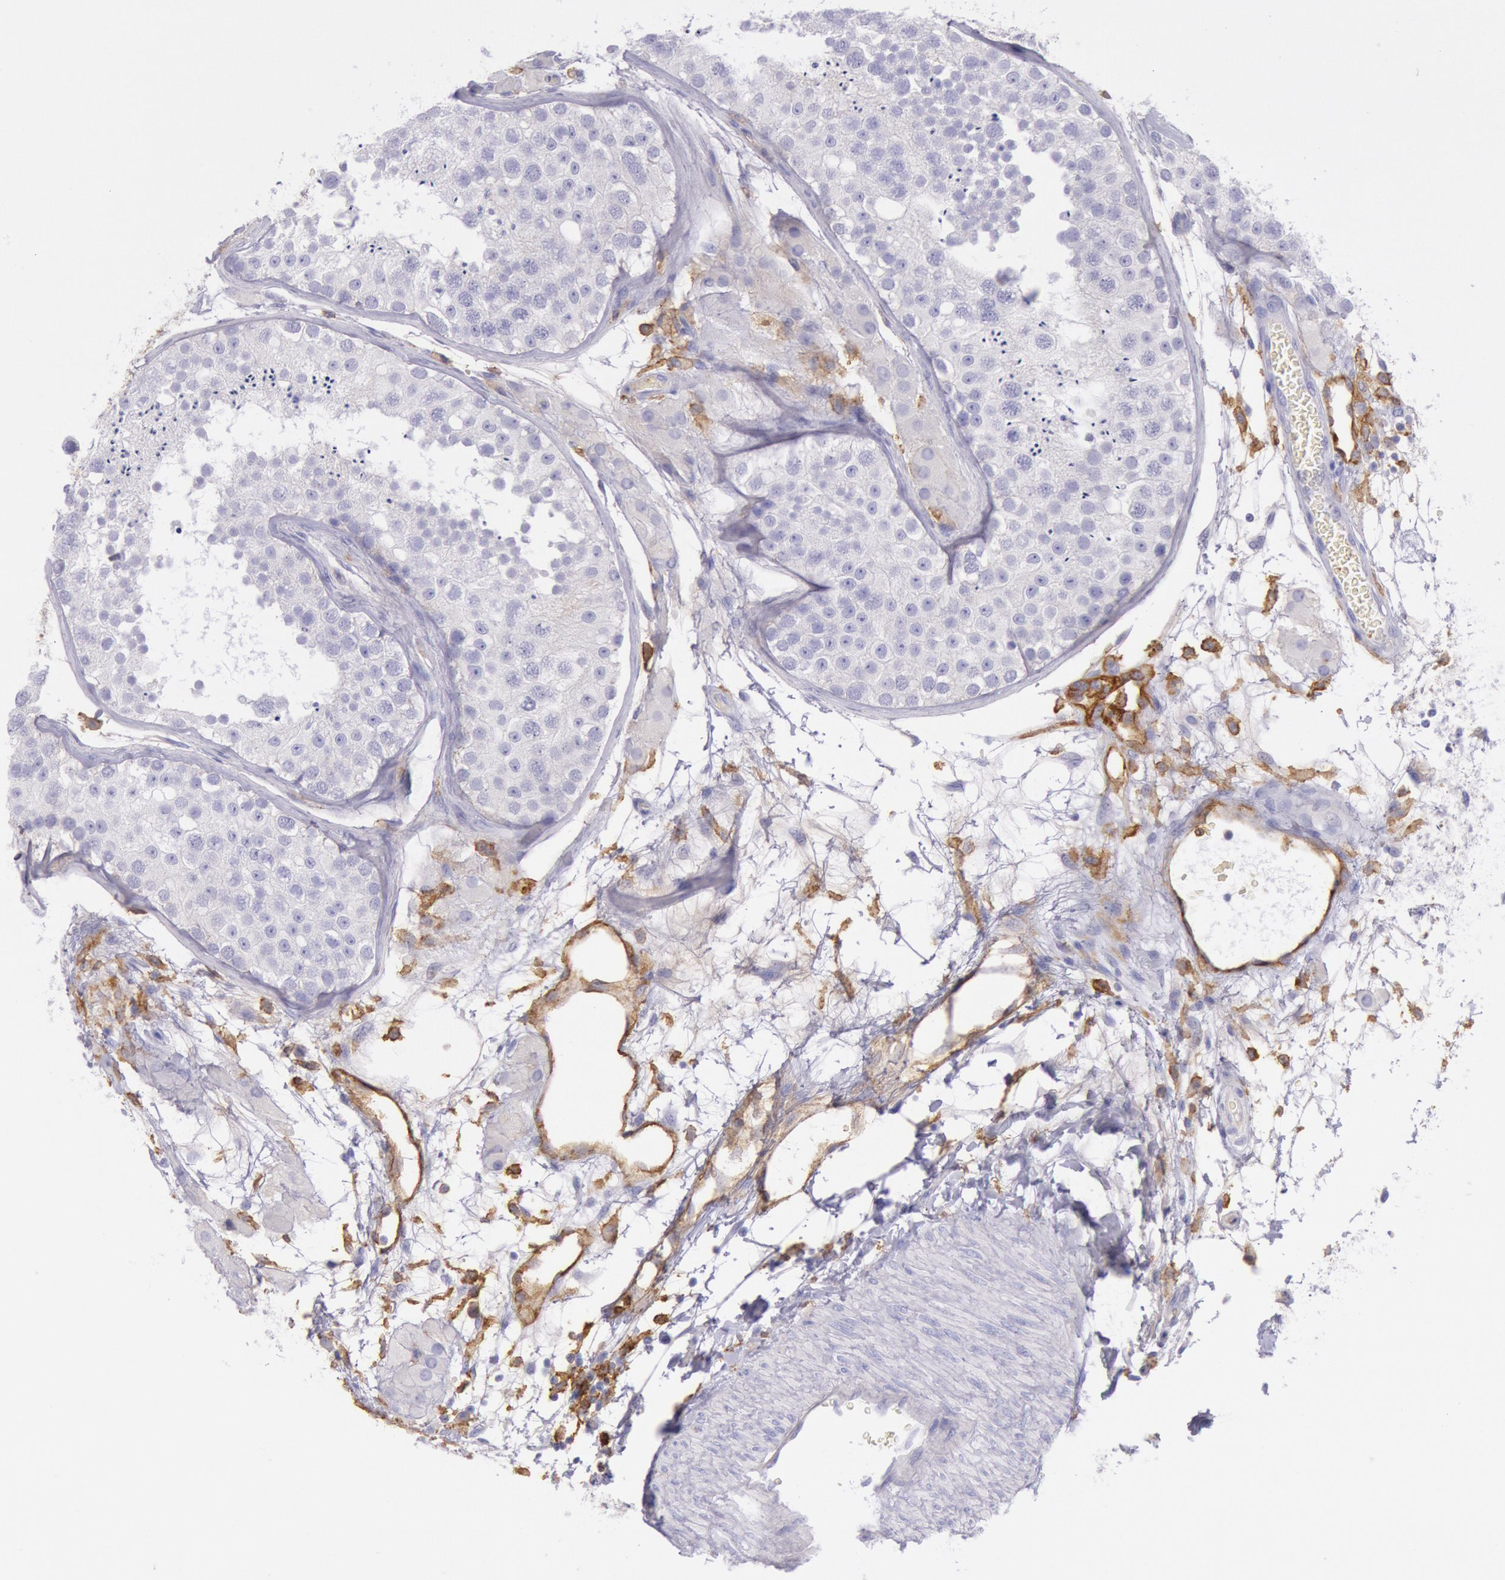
{"staining": {"intensity": "negative", "quantity": "none", "location": "none"}, "tissue": "testis", "cell_type": "Cells in seminiferous ducts", "image_type": "normal", "snomed": [{"axis": "morphology", "description": "Normal tissue, NOS"}, {"axis": "topography", "description": "Testis"}], "caption": "This is a photomicrograph of immunohistochemistry staining of normal testis, which shows no positivity in cells in seminiferous ducts. The staining was performed using DAB (3,3'-diaminobenzidine) to visualize the protein expression in brown, while the nuclei were stained in blue with hematoxylin (Magnification: 20x).", "gene": "LYN", "patient": {"sex": "male", "age": 26}}